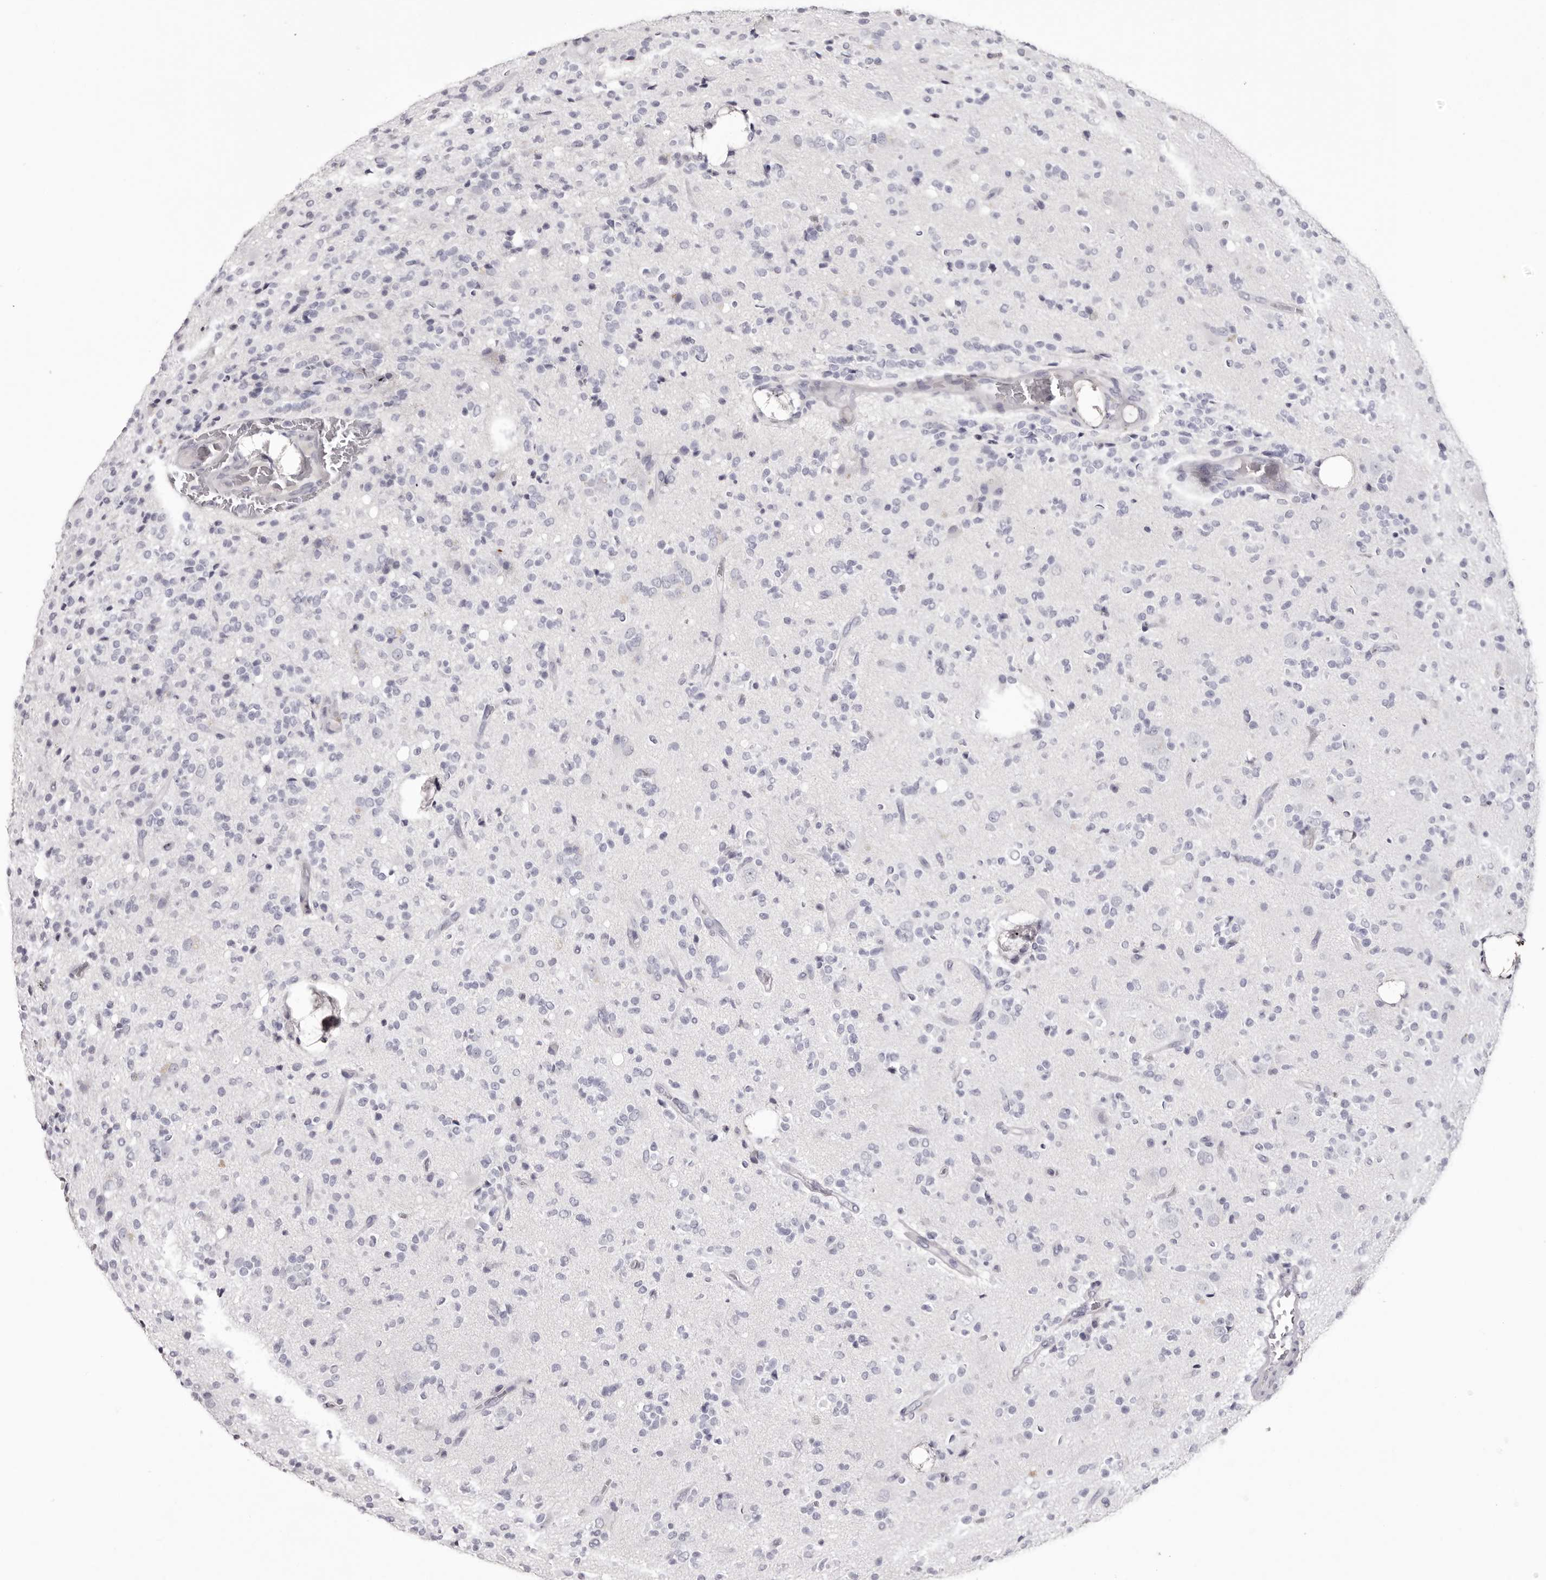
{"staining": {"intensity": "negative", "quantity": "none", "location": "none"}, "tissue": "glioma", "cell_type": "Tumor cells", "image_type": "cancer", "snomed": [{"axis": "morphology", "description": "Glioma, malignant, High grade"}, {"axis": "topography", "description": "Brain"}], "caption": "Tumor cells show no significant staining in malignant high-grade glioma.", "gene": "CA6", "patient": {"sex": "male", "age": 34}}